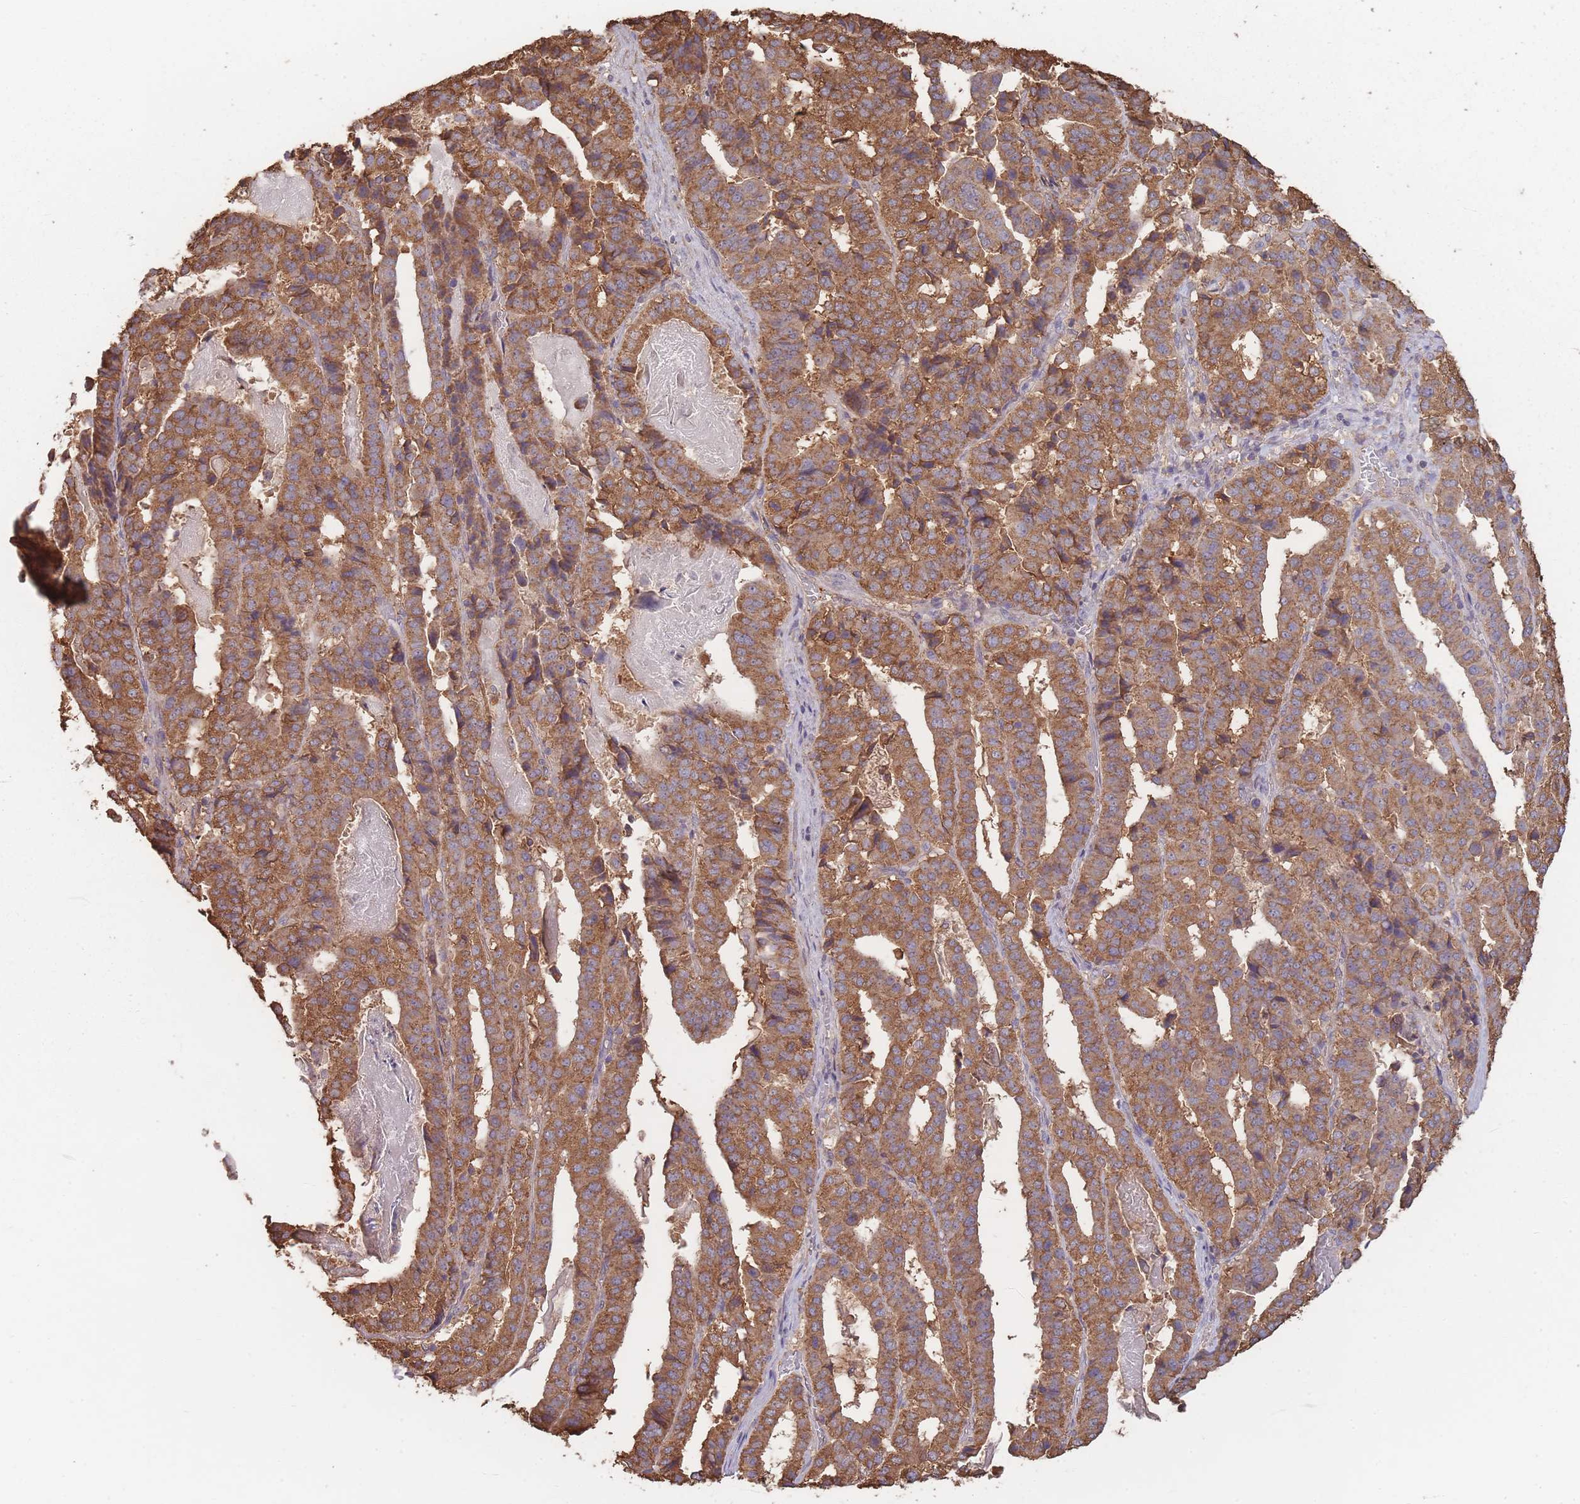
{"staining": {"intensity": "moderate", "quantity": ">75%", "location": "cytoplasmic/membranous"}, "tissue": "stomach cancer", "cell_type": "Tumor cells", "image_type": "cancer", "snomed": [{"axis": "morphology", "description": "Adenocarcinoma, NOS"}, {"axis": "topography", "description": "Stomach"}], "caption": "About >75% of tumor cells in human adenocarcinoma (stomach) exhibit moderate cytoplasmic/membranous protein positivity as visualized by brown immunohistochemical staining.", "gene": "SANBR", "patient": {"sex": "male", "age": 48}}